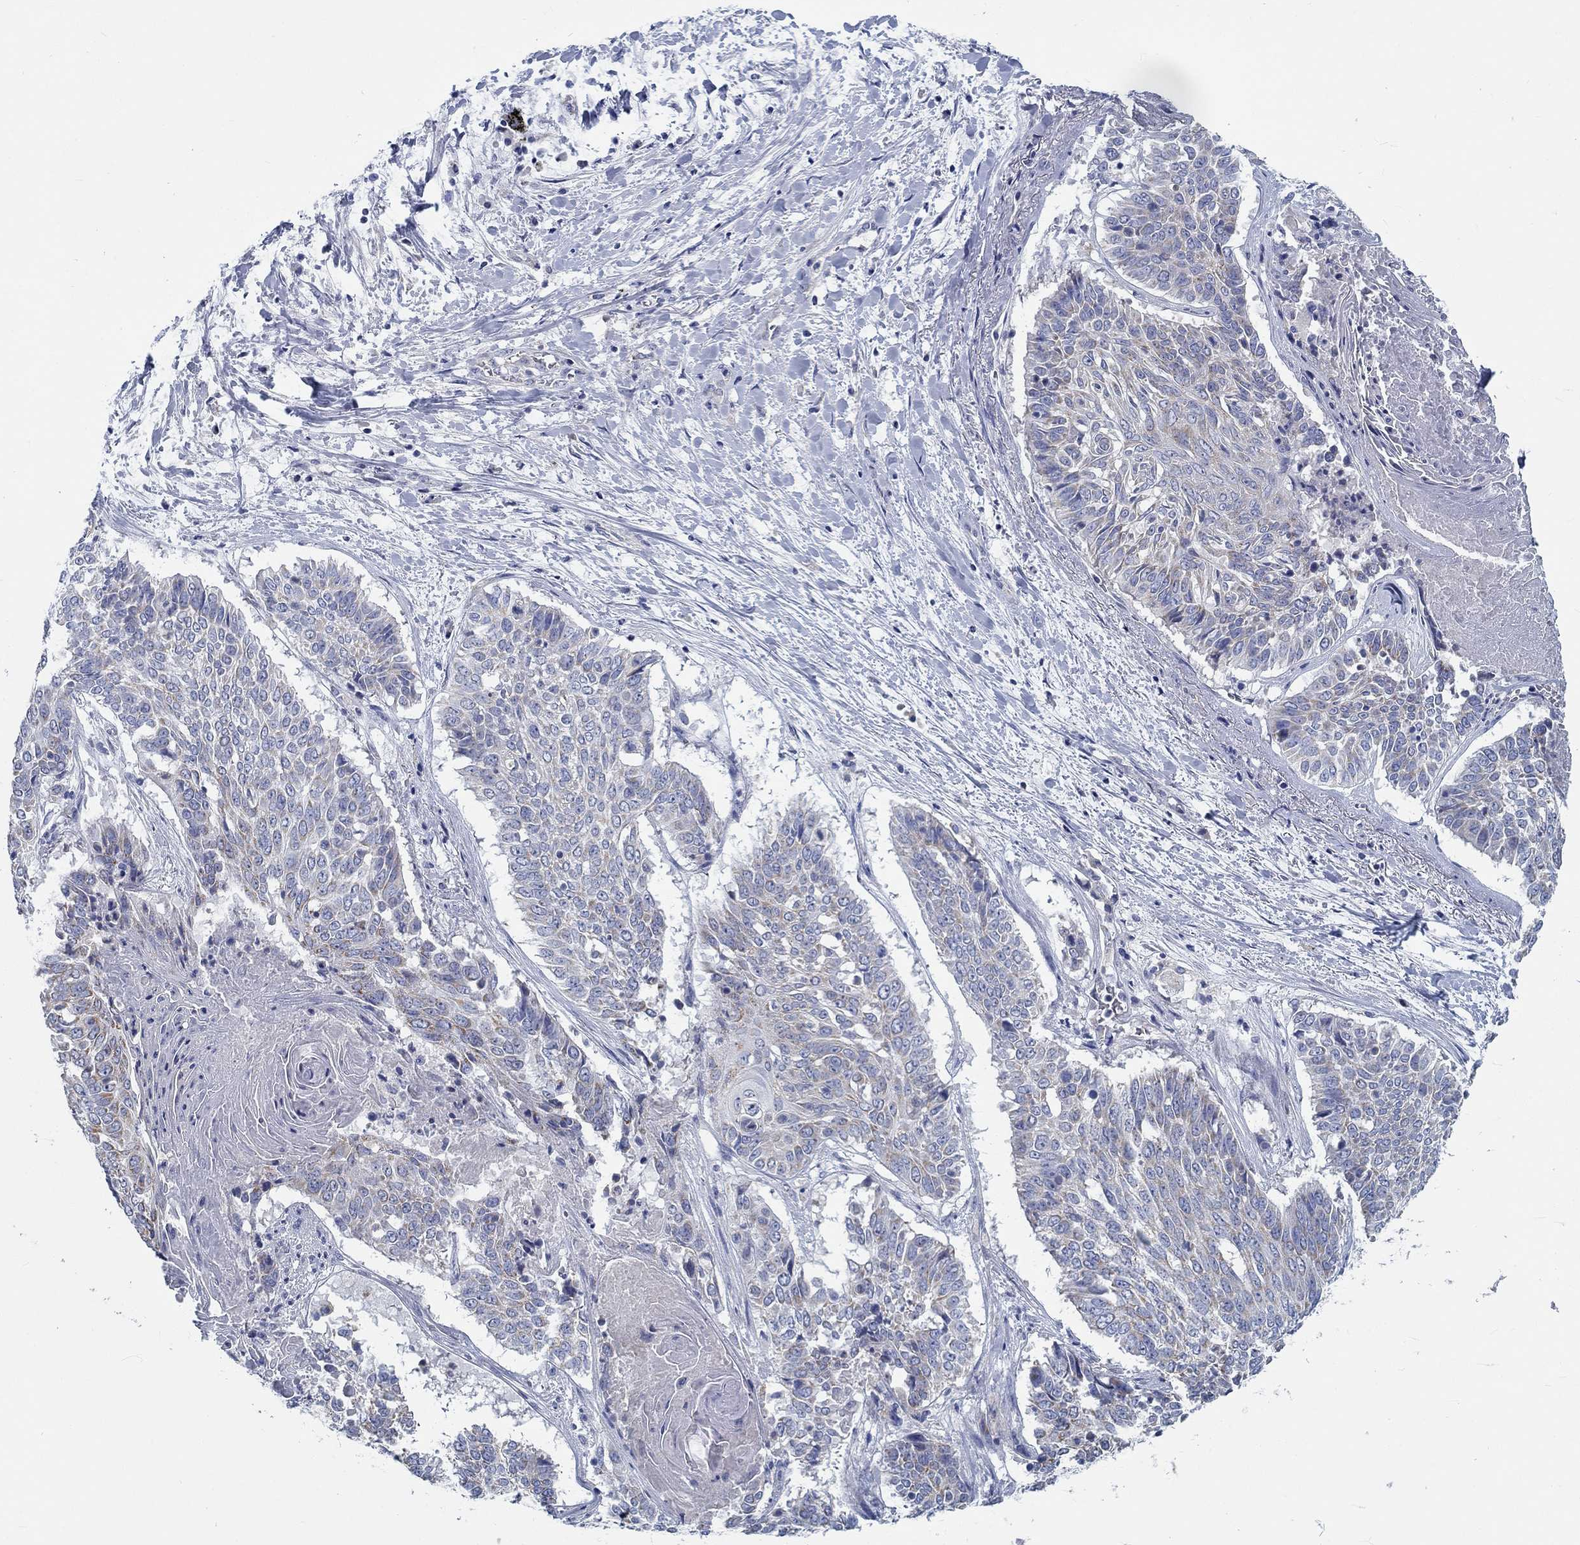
{"staining": {"intensity": "weak", "quantity": "<25%", "location": "cytoplasmic/membranous"}, "tissue": "lung cancer", "cell_type": "Tumor cells", "image_type": "cancer", "snomed": [{"axis": "morphology", "description": "Squamous cell carcinoma, NOS"}, {"axis": "topography", "description": "Lung"}], "caption": "Immunohistochemistry of lung cancer (squamous cell carcinoma) exhibits no positivity in tumor cells. The staining was performed using DAB to visualize the protein expression in brown, while the nuclei were stained in blue with hematoxylin (Magnification: 20x).", "gene": "MYBPC1", "patient": {"sex": "male", "age": 64}}